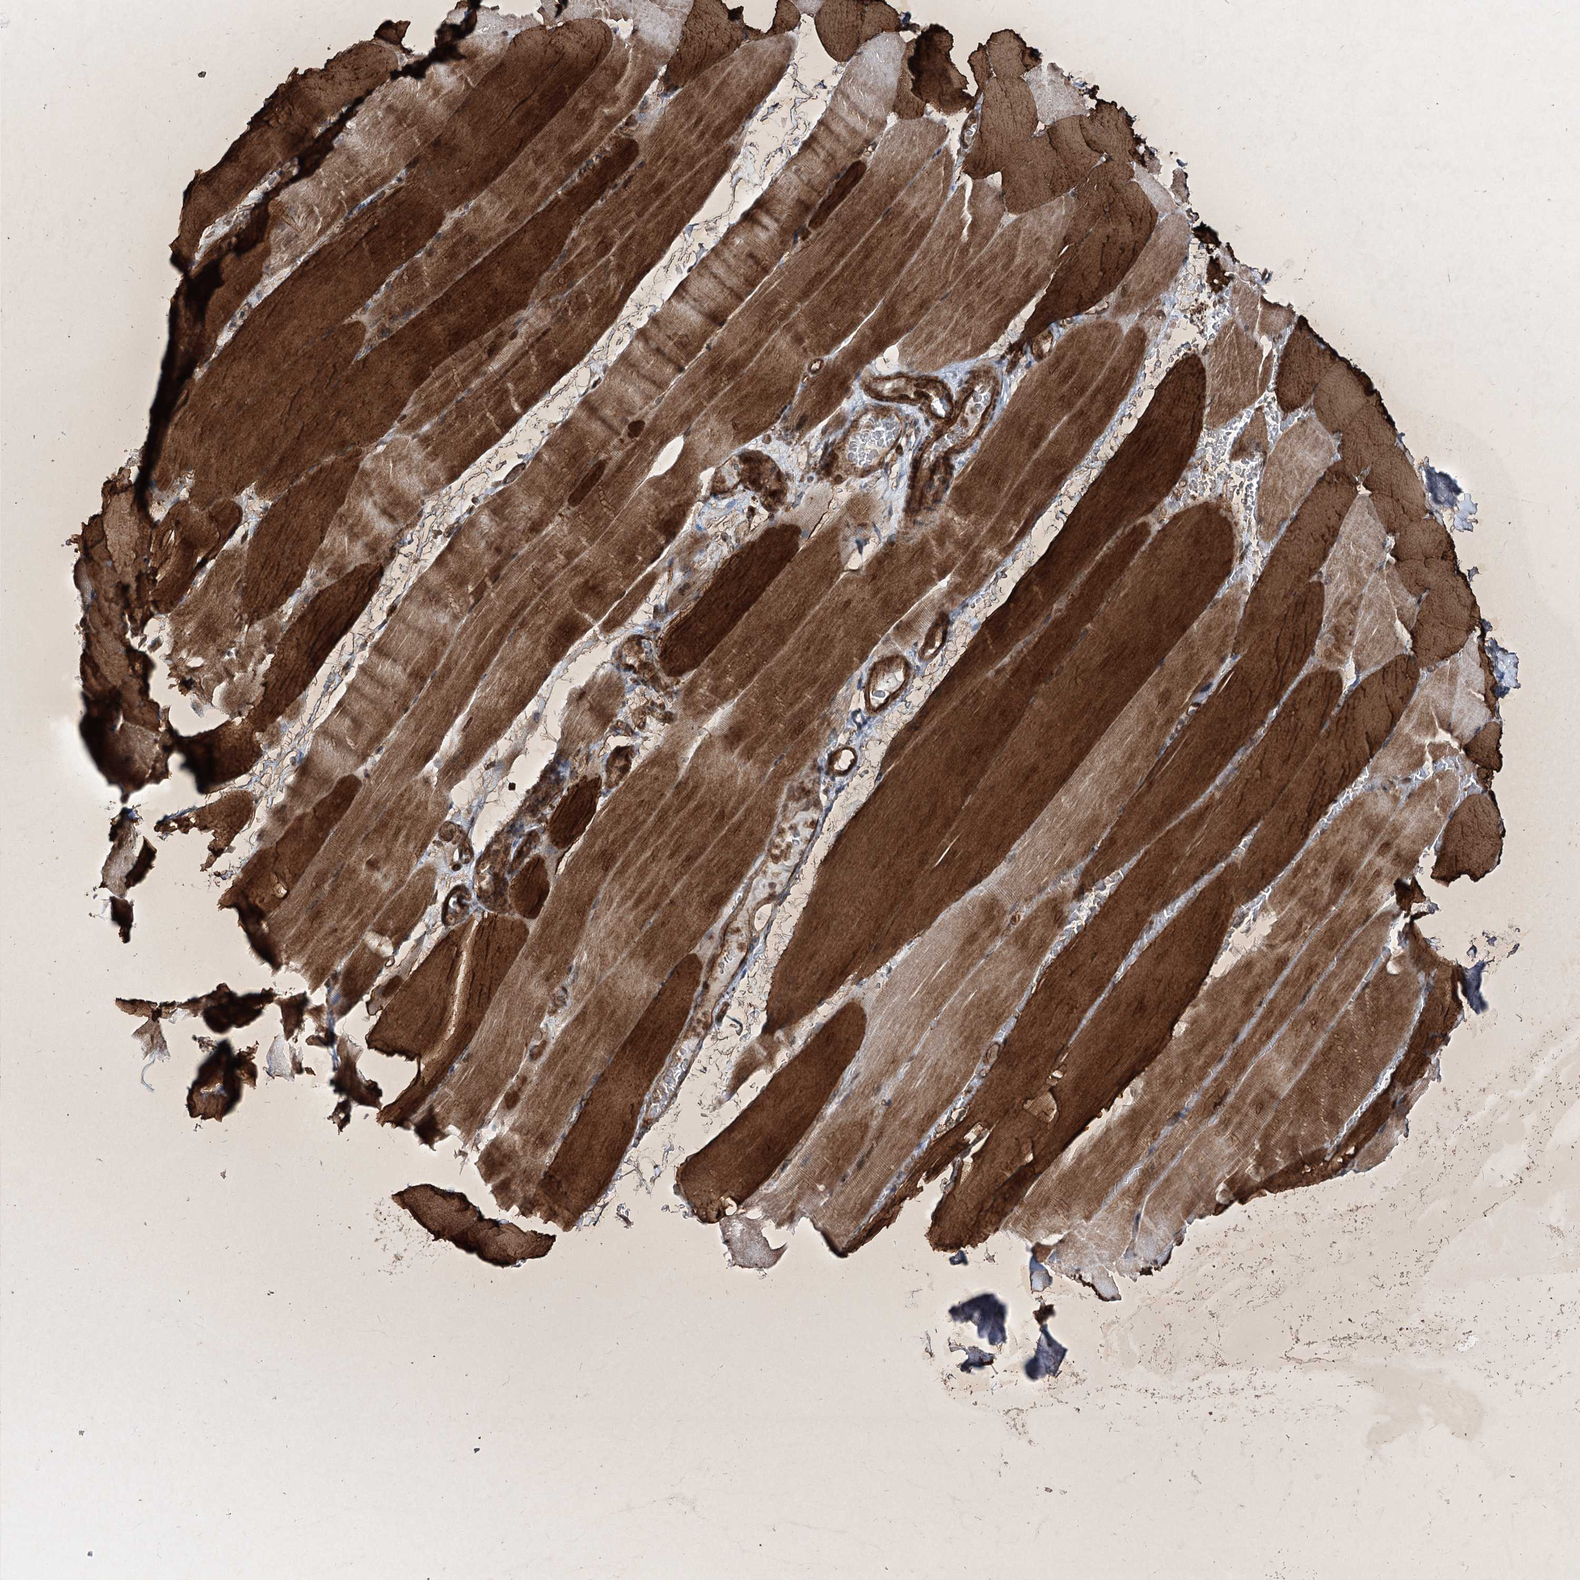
{"staining": {"intensity": "strong", "quantity": ">75%", "location": "cytoplasmic/membranous,nuclear"}, "tissue": "skeletal muscle", "cell_type": "Myocytes", "image_type": "normal", "snomed": [{"axis": "morphology", "description": "Normal tissue, NOS"}, {"axis": "topography", "description": "Skeletal muscle"}, {"axis": "topography", "description": "Parathyroid gland"}], "caption": "Skeletal muscle stained for a protein demonstrates strong cytoplasmic/membranous,nuclear positivity in myocytes. (brown staining indicates protein expression, while blue staining denotes nuclei).", "gene": "SERINC5", "patient": {"sex": "female", "age": 37}}